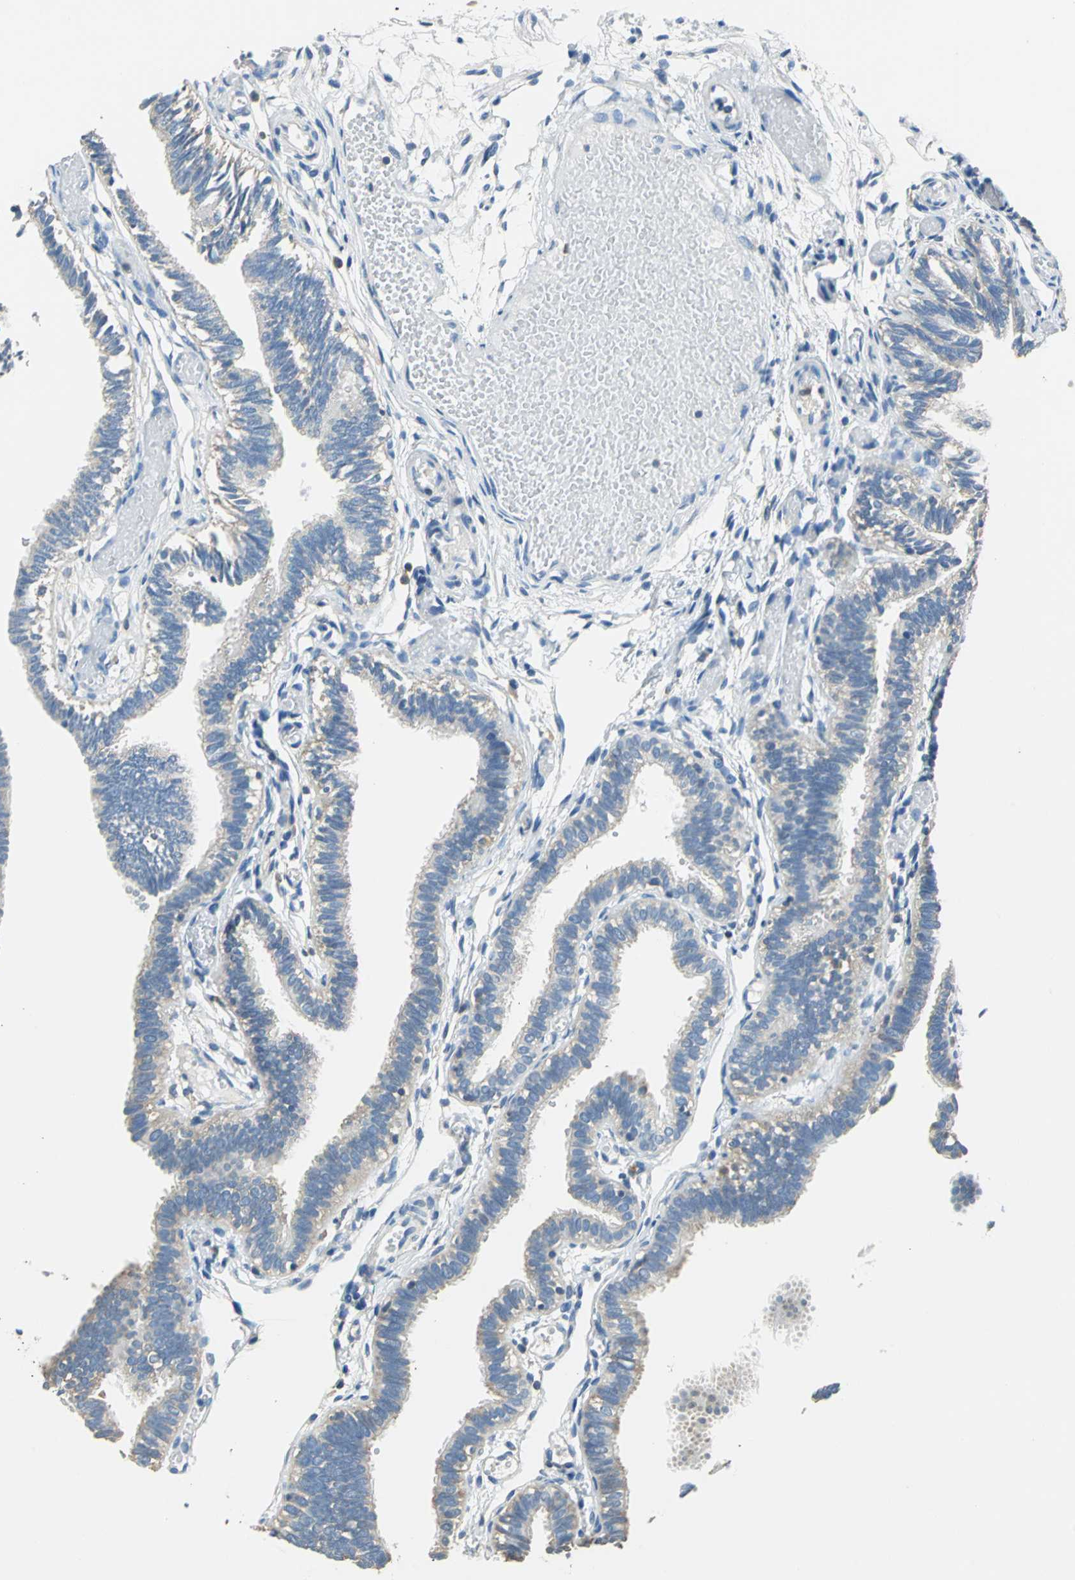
{"staining": {"intensity": "weak", "quantity": "<25%", "location": "cytoplasmic/membranous"}, "tissue": "fallopian tube", "cell_type": "Glandular cells", "image_type": "normal", "snomed": [{"axis": "morphology", "description": "Normal tissue, NOS"}, {"axis": "topography", "description": "Fallopian tube"}], "caption": "An image of human fallopian tube is negative for staining in glandular cells. The staining is performed using DAB (3,3'-diaminobenzidine) brown chromogen with nuclei counter-stained in using hematoxylin.", "gene": "PRKCA", "patient": {"sex": "female", "age": 29}}